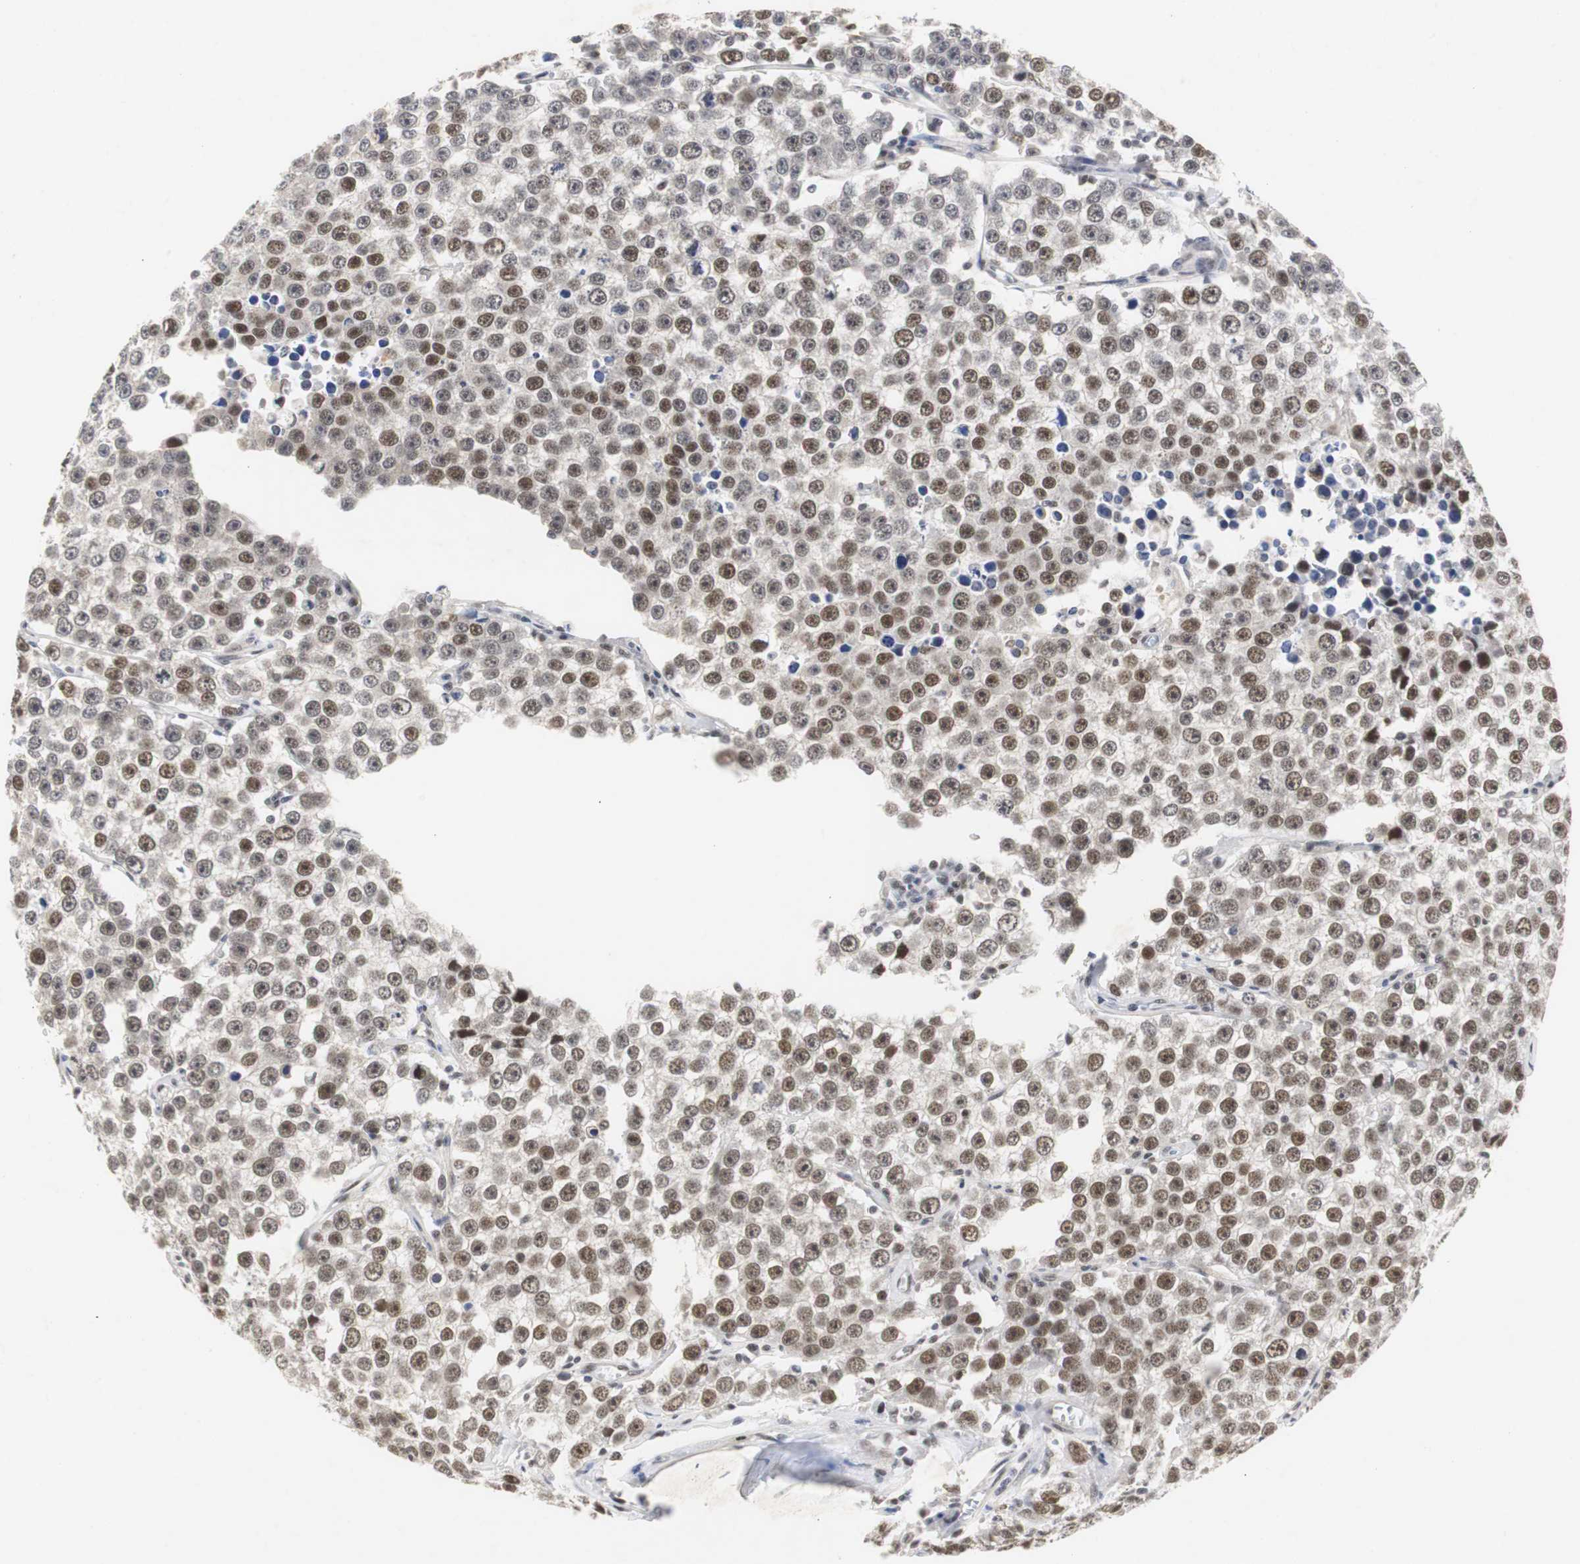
{"staining": {"intensity": "moderate", "quantity": "25%-75%", "location": "nuclear"}, "tissue": "testis cancer", "cell_type": "Tumor cells", "image_type": "cancer", "snomed": [{"axis": "morphology", "description": "Seminoma, NOS"}, {"axis": "morphology", "description": "Carcinoma, Embryonal, NOS"}, {"axis": "topography", "description": "Testis"}], "caption": "The image displays a brown stain indicating the presence of a protein in the nuclear of tumor cells in embryonal carcinoma (testis).", "gene": "ZFC3H1", "patient": {"sex": "male", "age": 52}}